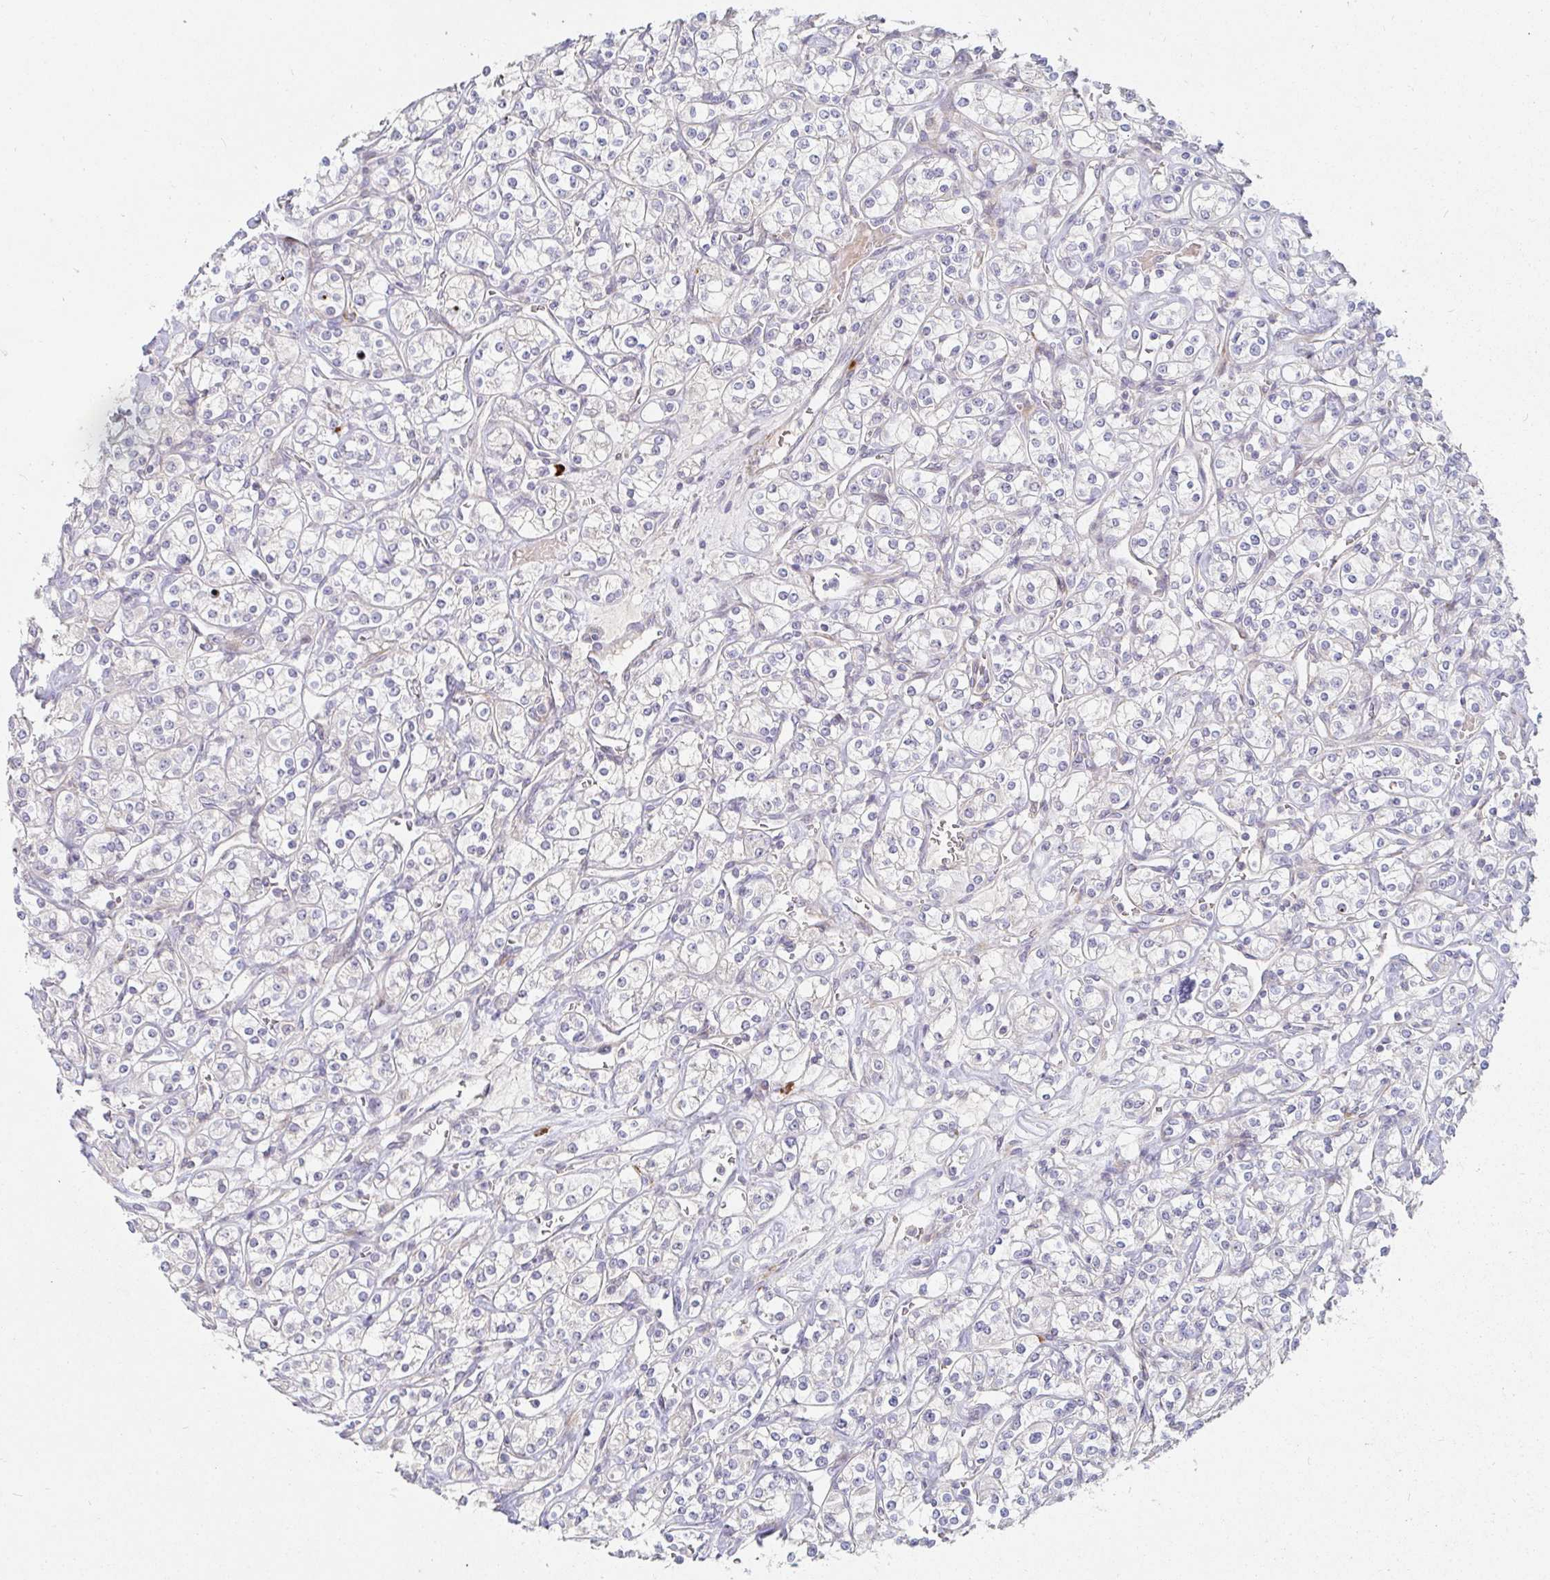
{"staining": {"intensity": "negative", "quantity": "none", "location": "none"}, "tissue": "renal cancer", "cell_type": "Tumor cells", "image_type": "cancer", "snomed": [{"axis": "morphology", "description": "Adenocarcinoma, NOS"}, {"axis": "topography", "description": "Kidney"}], "caption": "Immunohistochemistry (IHC) of human renal adenocarcinoma exhibits no positivity in tumor cells.", "gene": "SSH2", "patient": {"sex": "male", "age": 77}}